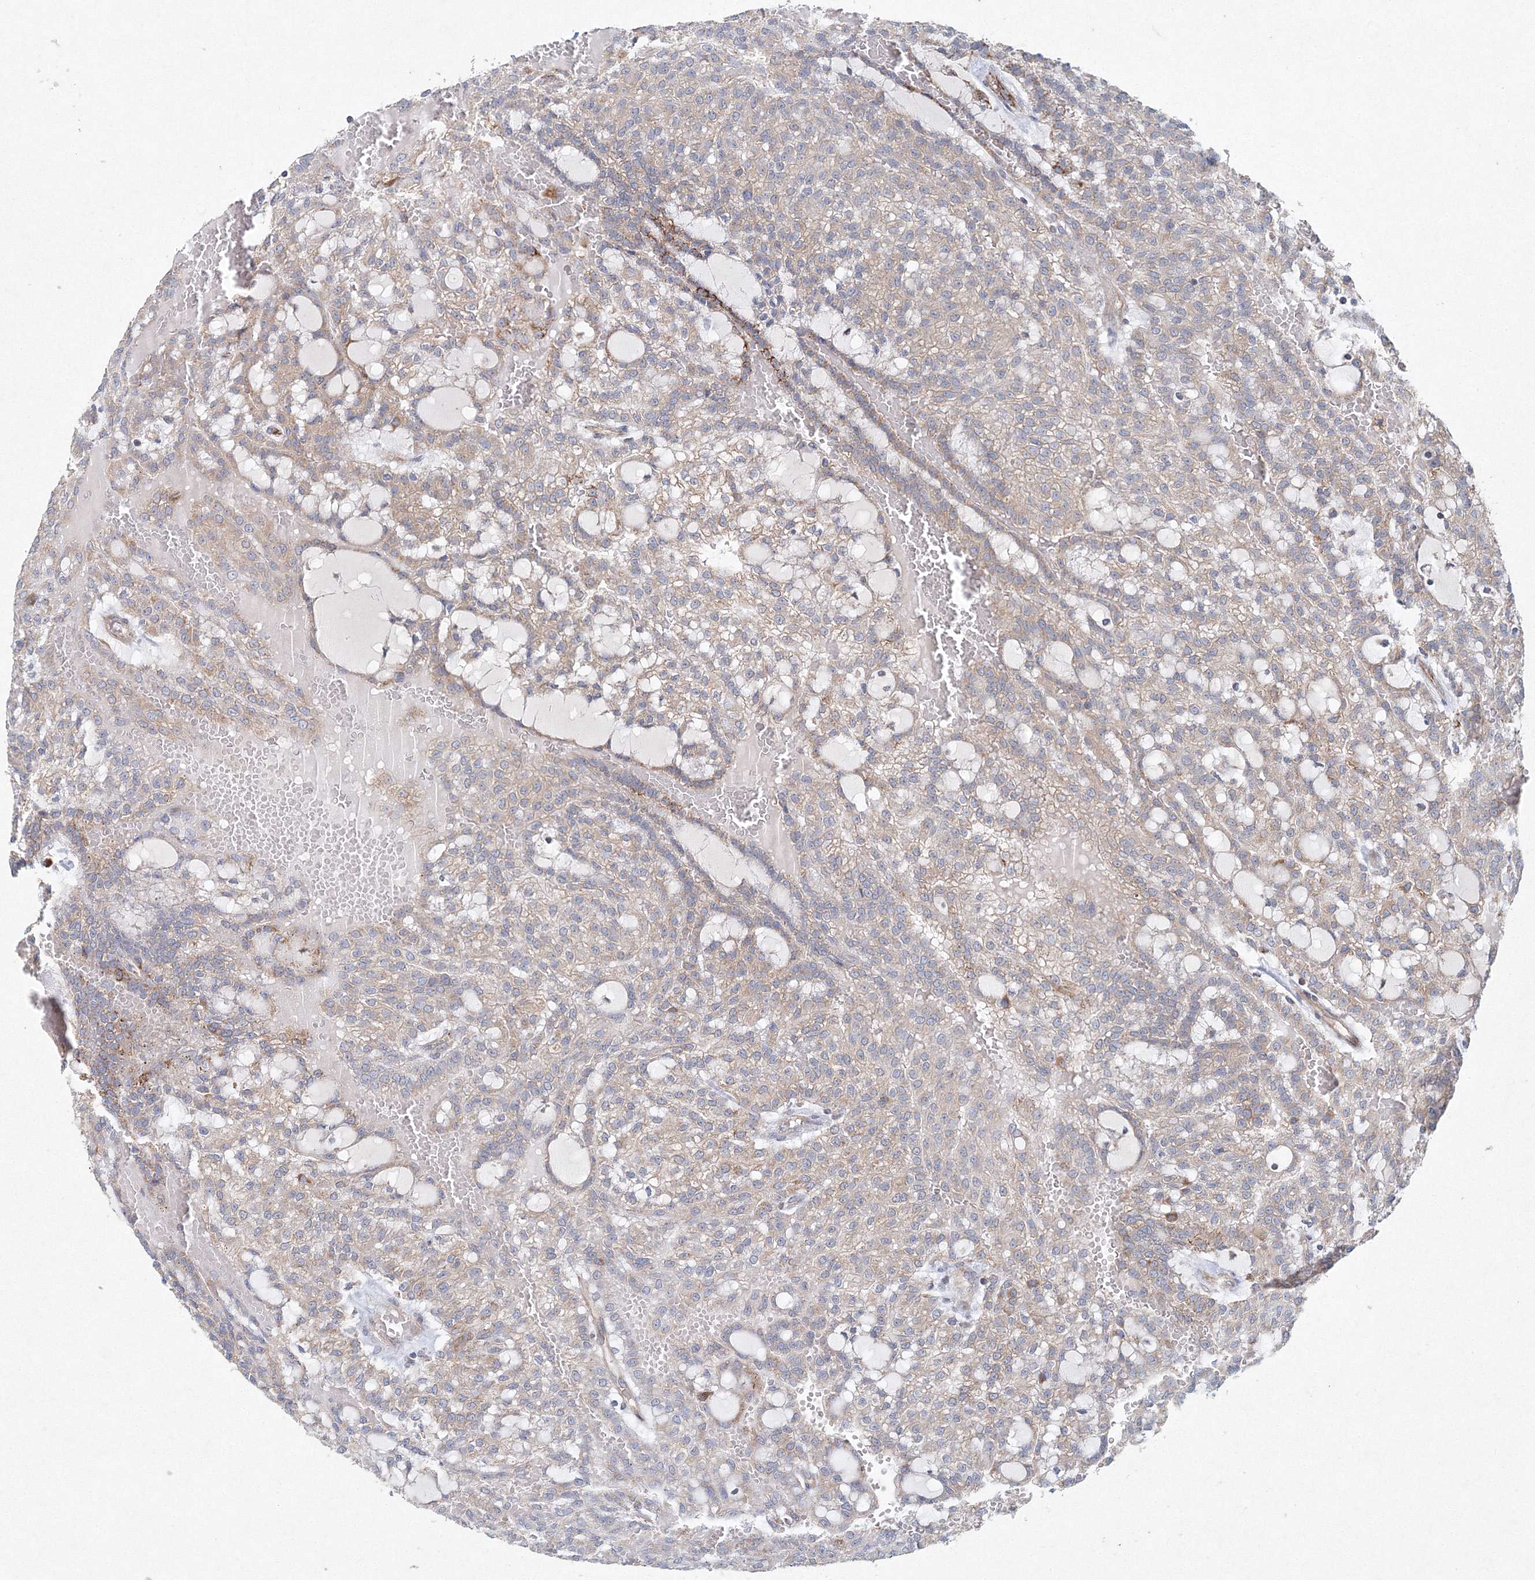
{"staining": {"intensity": "weak", "quantity": "25%-75%", "location": "cytoplasmic/membranous"}, "tissue": "renal cancer", "cell_type": "Tumor cells", "image_type": "cancer", "snomed": [{"axis": "morphology", "description": "Adenocarcinoma, NOS"}, {"axis": "topography", "description": "Kidney"}], "caption": "Immunohistochemical staining of renal cancer demonstrates low levels of weak cytoplasmic/membranous staining in about 25%-75% of tumor cells. (DAB = brown stain, brightfield microscopy at high magnification).", "gene": "WDR49", "patient": {"sex": "male", "age": 63}}